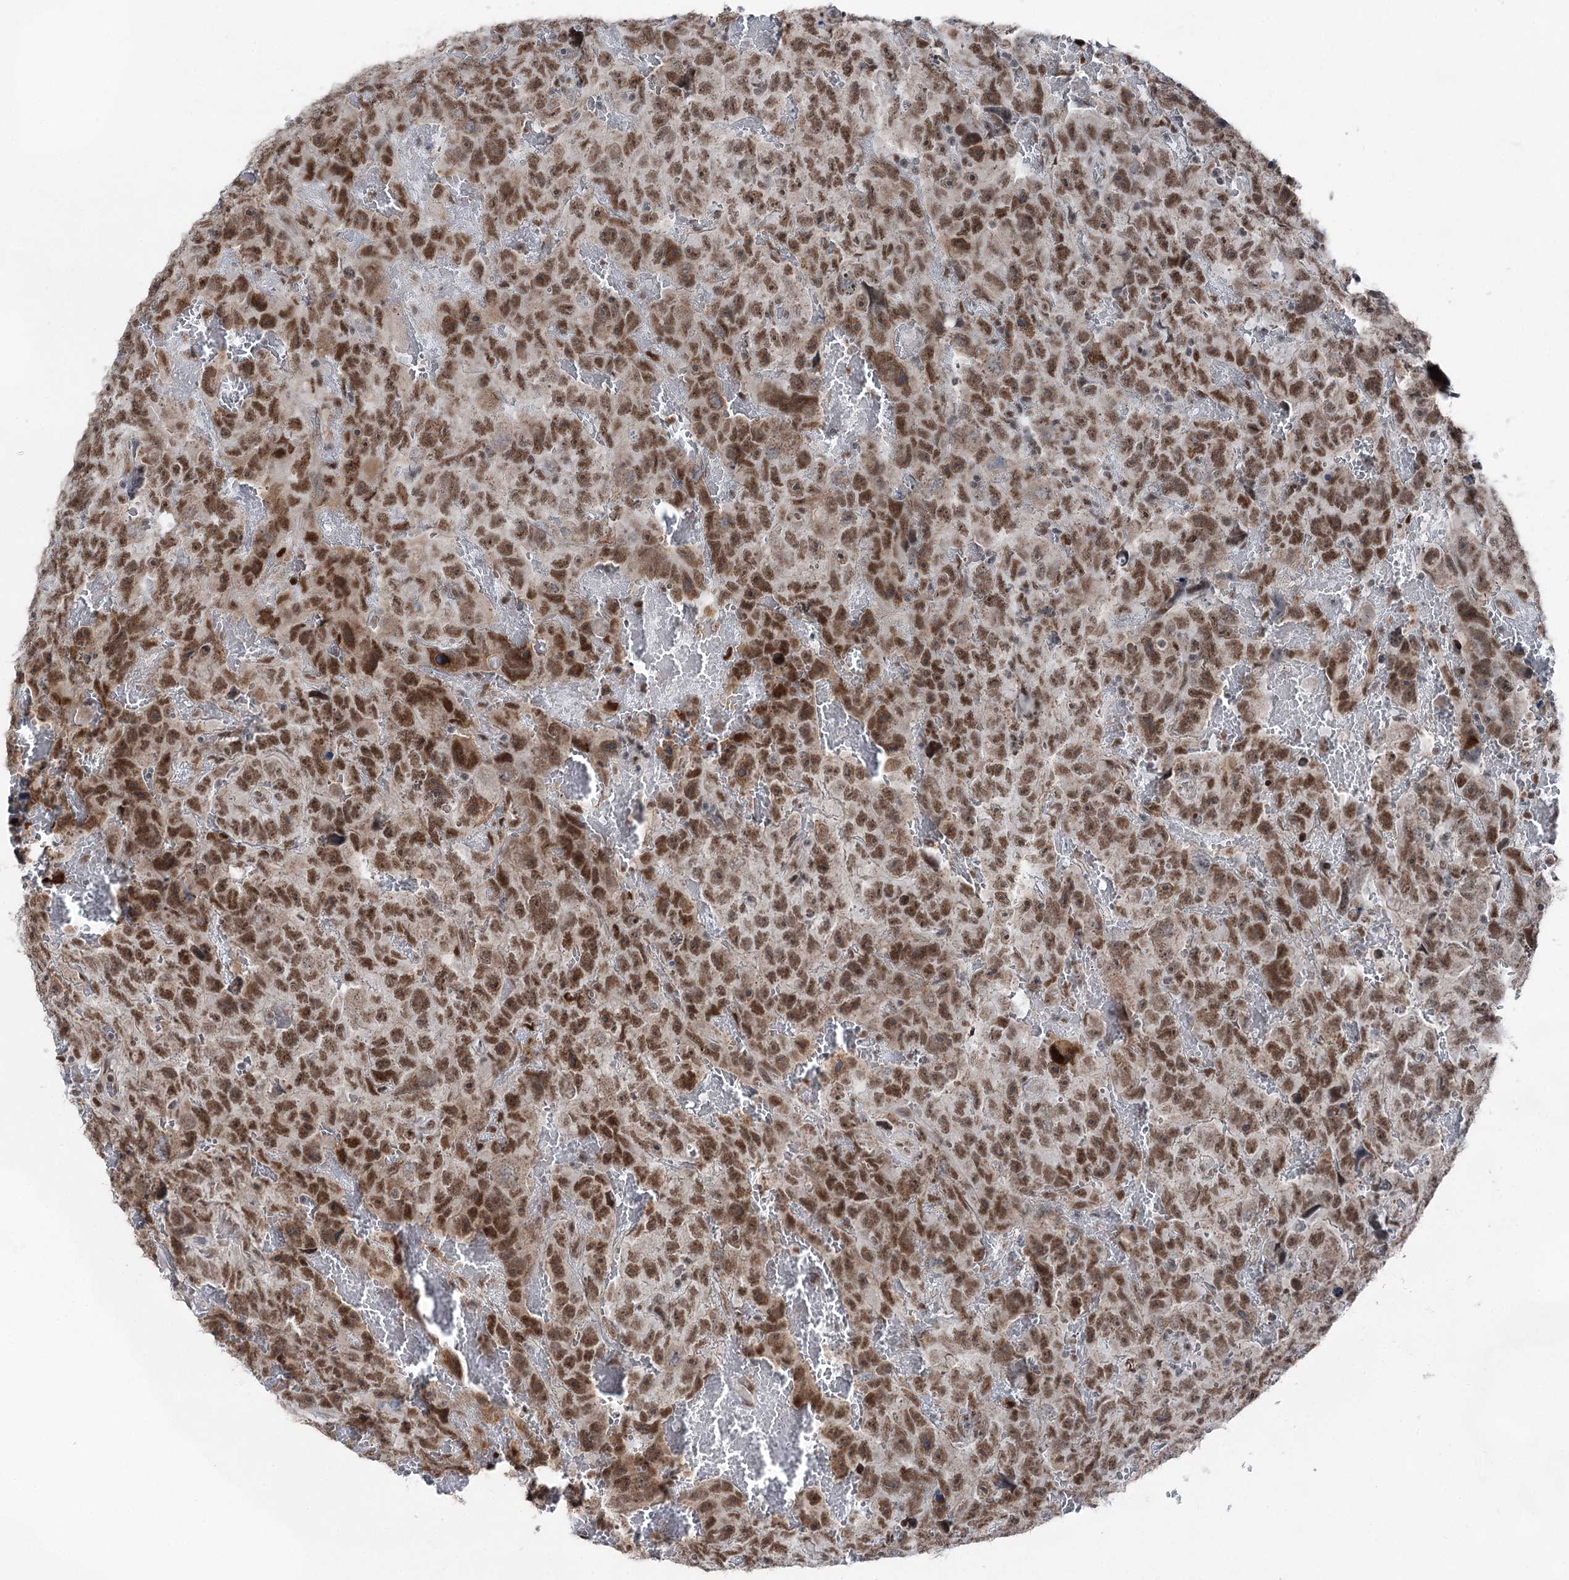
{"staining": {"intensity": "moderate", "quantity": ">75%", "location": "nuclear"}, "tissue": "testis cancer", "cell_type": "Tumor cells", "image_type": "cancer", "snomed": [{"axis": "morphology", "description": "Carcinoma, Embryonal, NOS"}, {"axis": "topography", "description": "Testis"}], "caption": "Protein analysis of testis cancer tissue shows moderate nuclear positivity in approximately >75% of tumor cells.", "gene": "ZCCHC8", "patient": {"sex": "male", "age": 45}}